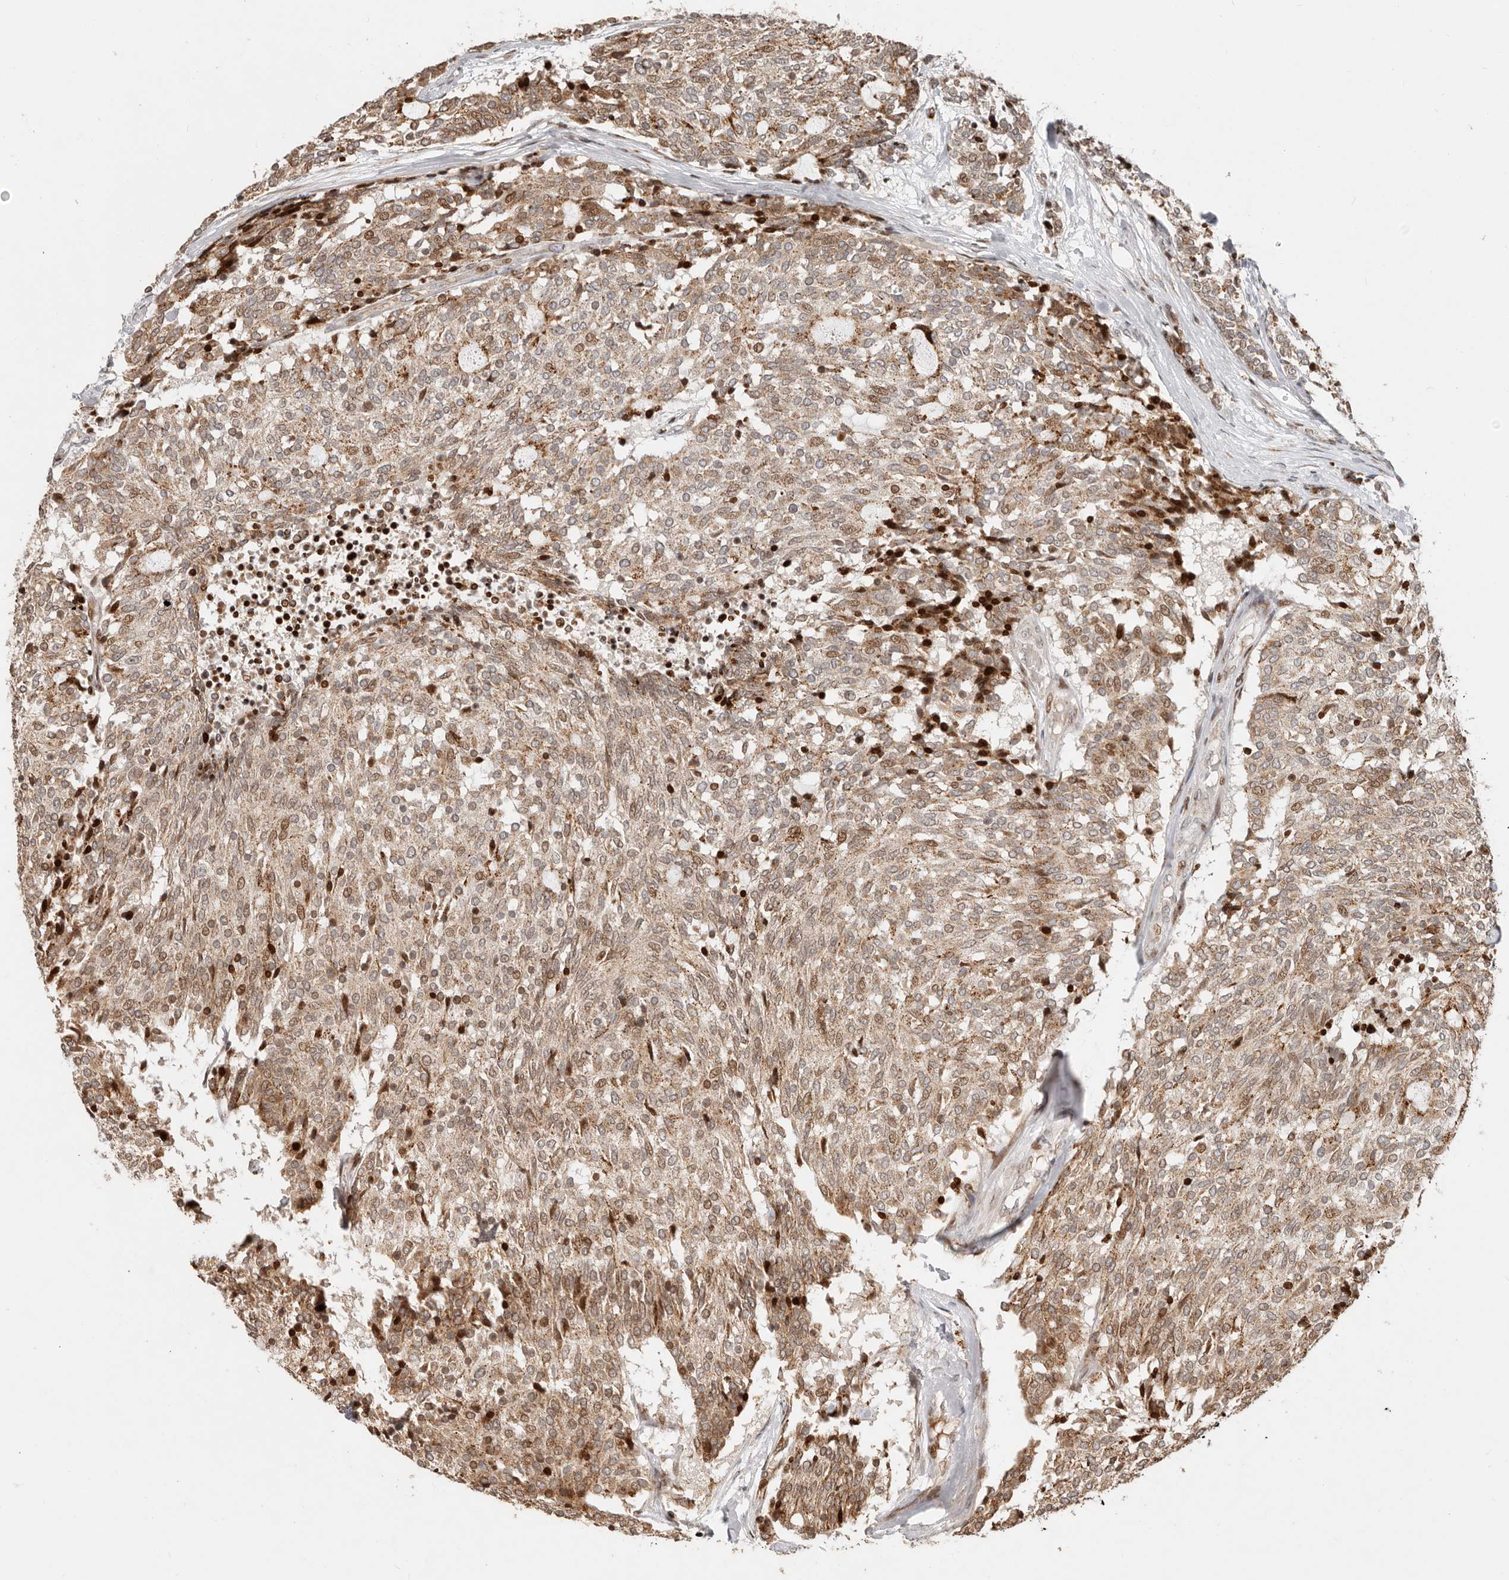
{"staining": {"intensity": "moderate", "quantity": ">75%", "location": "cytoplasmic/membranous,nuclear"}, "tissue": "carcinoid", "cell_type": "Tumor cells", "image_type": "cancer", "snomed": [{"axis": "morphology", "description": "Carcinoid, malignant, NOS"}, {"axis": "topography", "description": "Pancreas"}], "caption": "Protein expression analysis of carcinoid (malignant) demonstrates moderate cytoplasmic/membranous and nuclear expression in approximately >75% of tumor cells.", "gene": "TRIM4", "patient": {"sex": "female", "age": 54}}